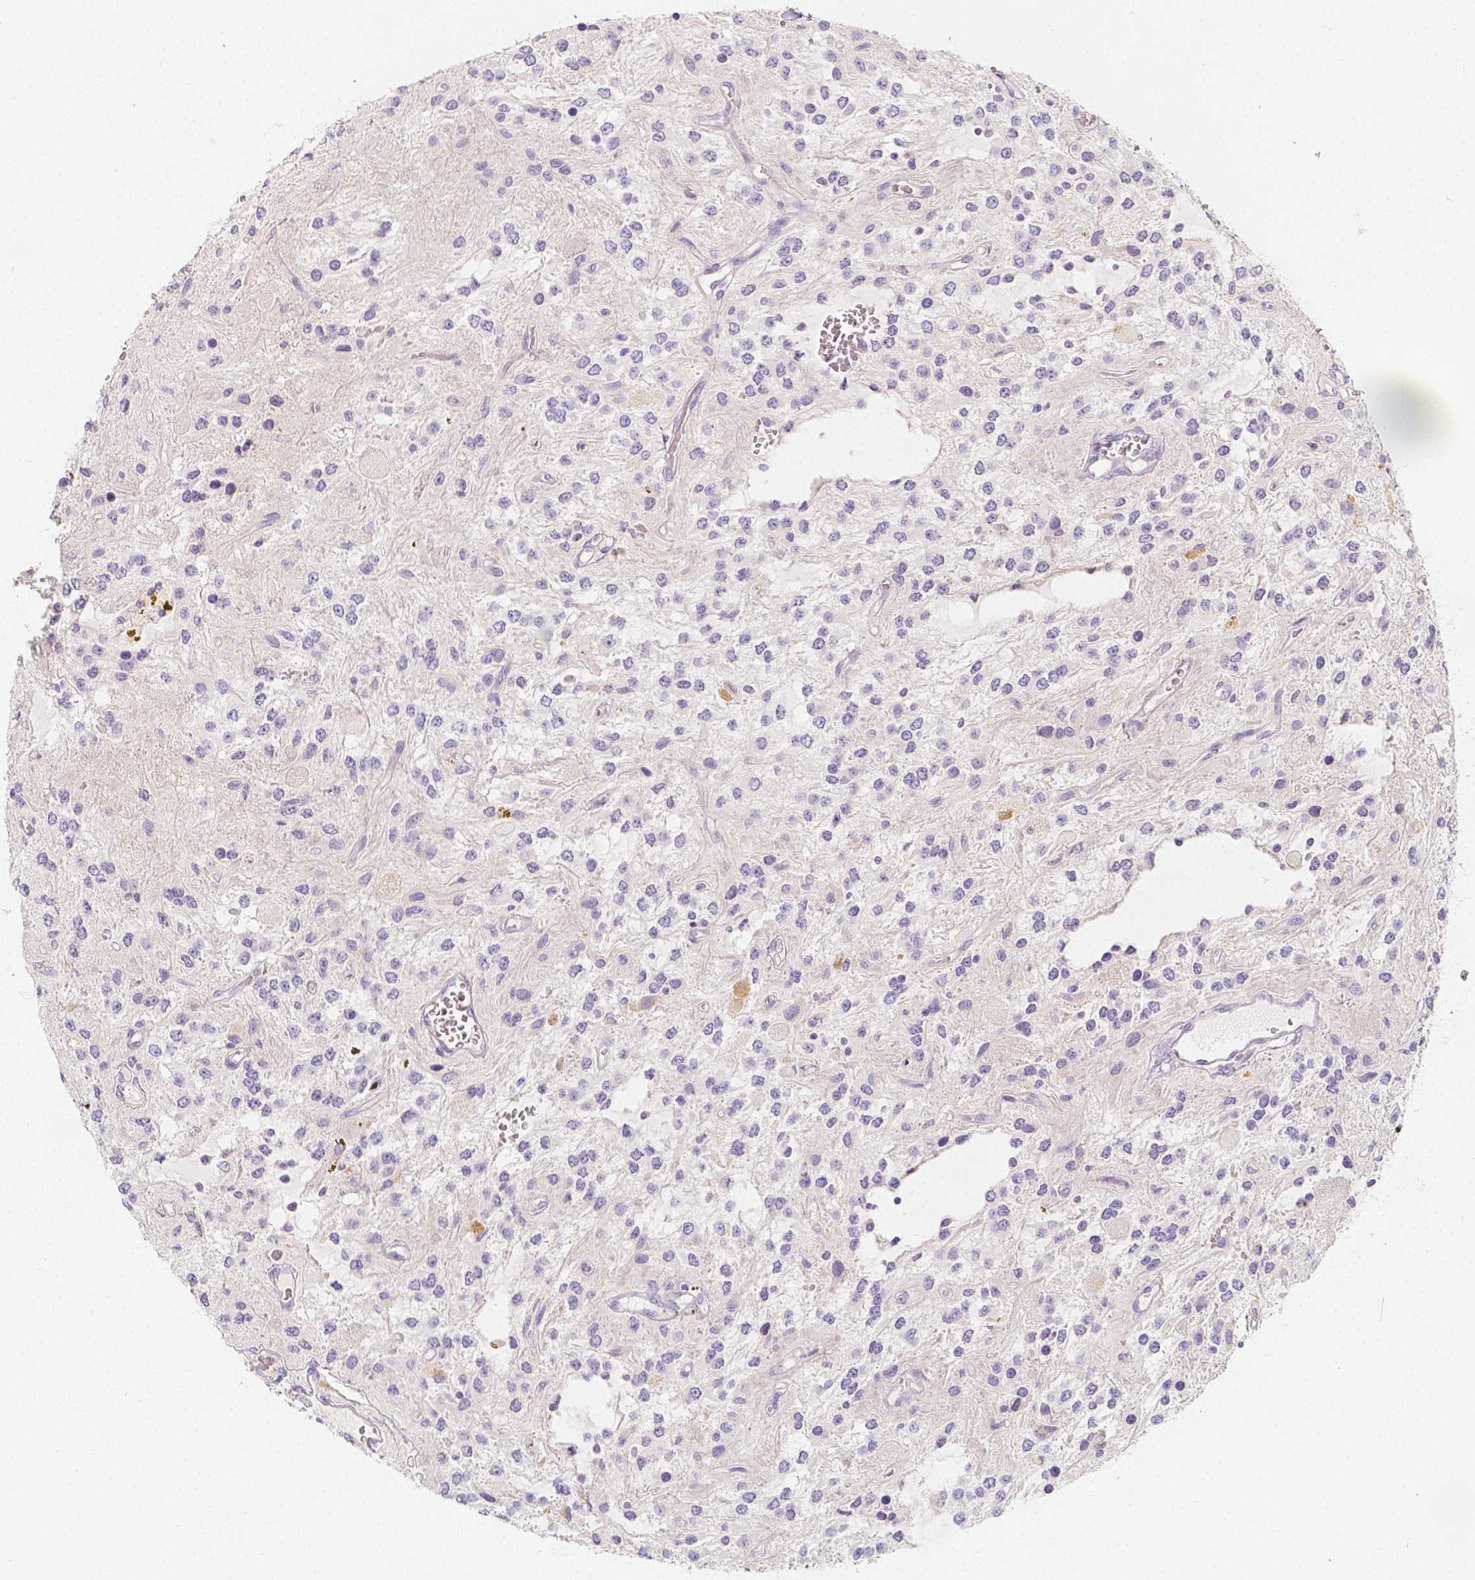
{"staining": {"intensity": "negative", "quantity": "none", "location": "none"}, "tissue": "glioma", "cell_type": "Tumor cells", "image_type": "cancer", "snomed": [{"axis": "morphology", "description": "Glioma, malignant, Low grade"}, {"axis": "topography", "description": "Cerebellum"}], "caption": "The micrograph demonstrates no significant staining in tumor cells of glioma.", "gene": "BATF", "patient": {"sex": "female", "age": 14}}